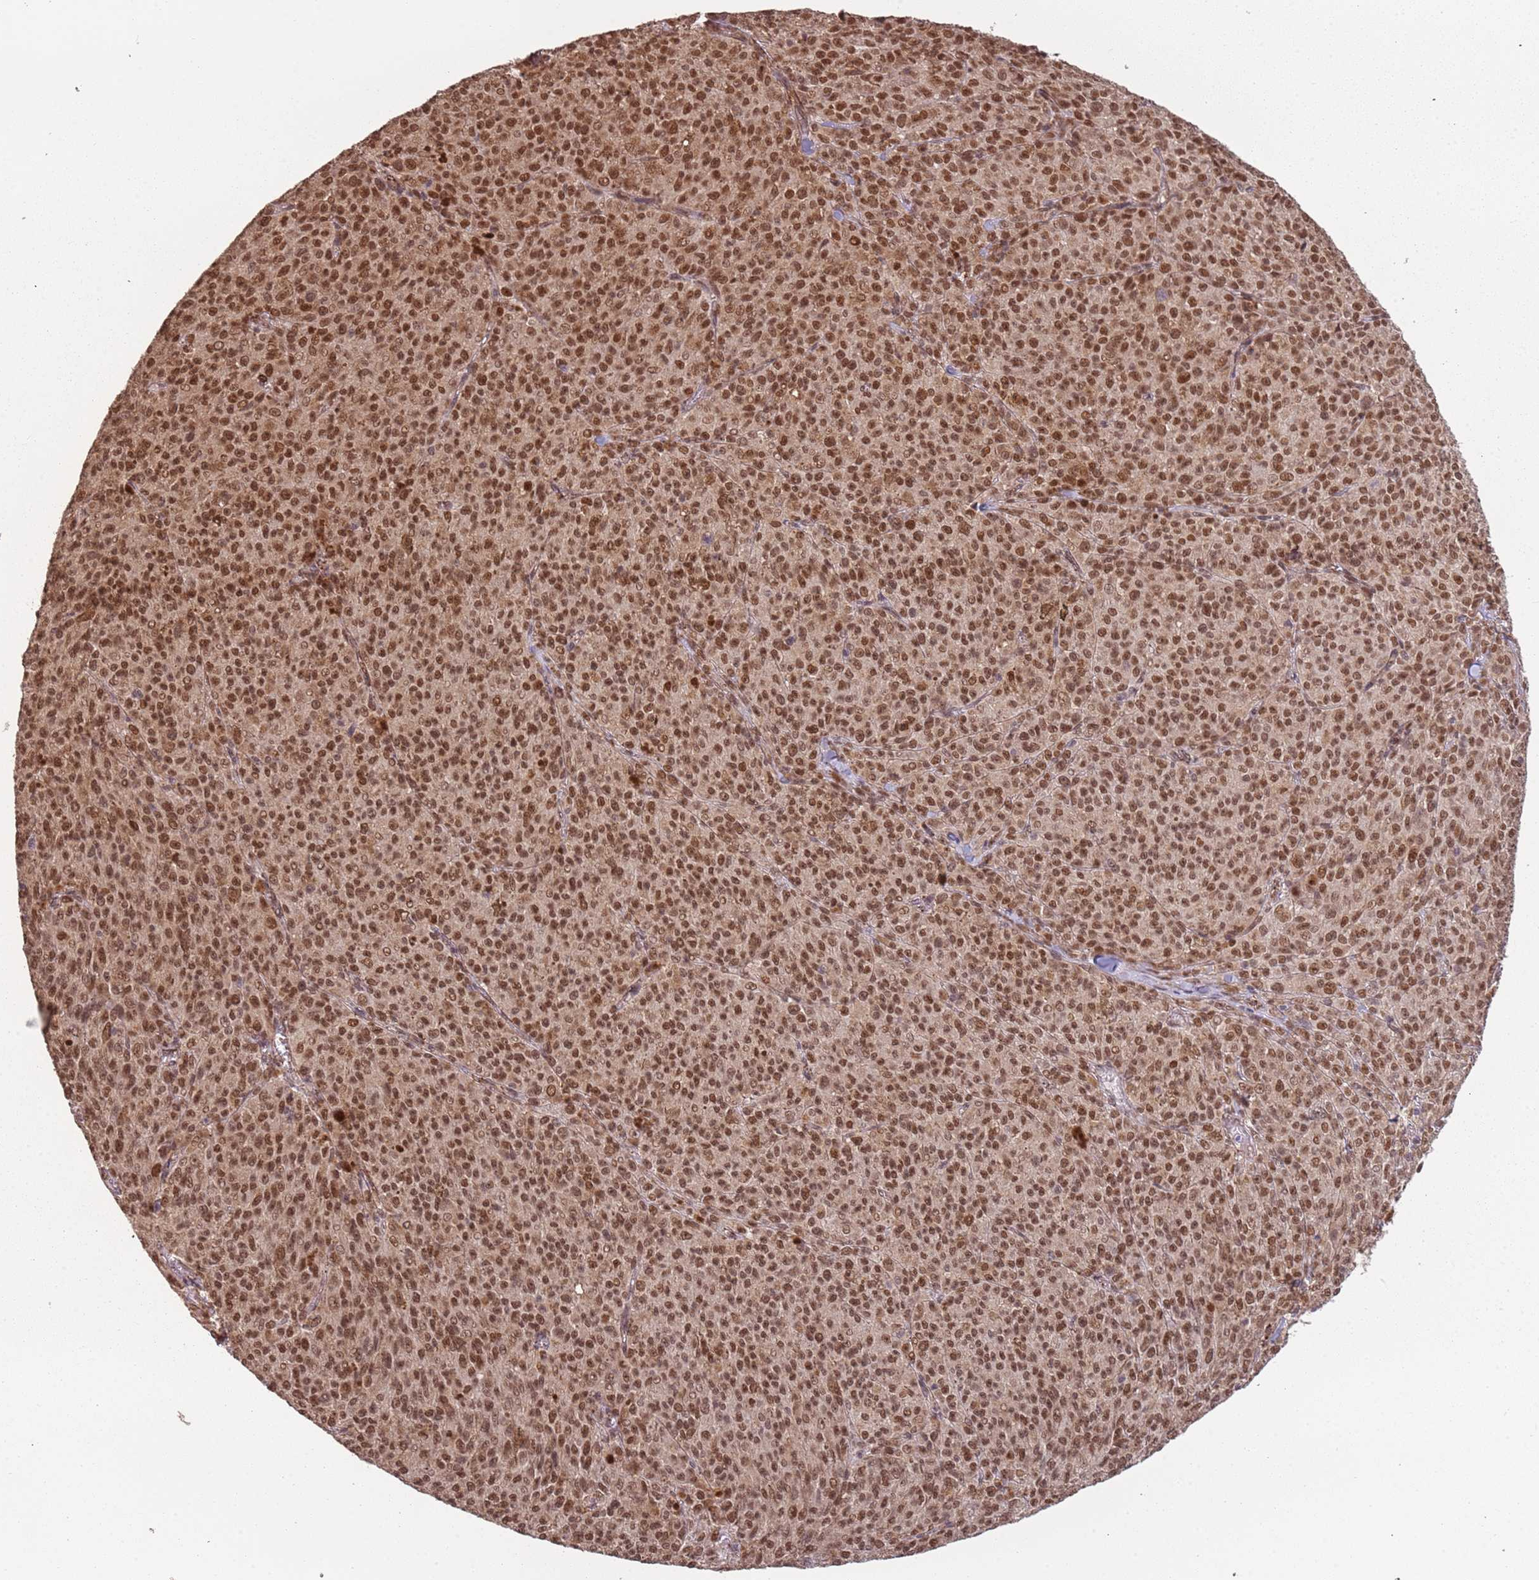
{"staining": {"intensity": "moderate", "quantity": ">75%", "location": "nuclear"}, "tissue": "melanoma", "cell_type": "Tumor cells", "image_type": "cancer", "snomed": [{"axis": "morphology", "description": "Malignant melanoma, NOS"}, {"axis": "topography", "description": "Skin"}], "caption": "The immunohistochemical stain labels moderate nuclear expression in tumor cells of malignant melanoma tissue. The staining was performed using DAB (3,3'-diaminobenzidine) to visualize the protein expression in brown, while the nuclei were stained in blue with hematoxylin (Magnification: 20x).", "gene": "POLR3H", "patient": {"sex": "female", "age": 52}}